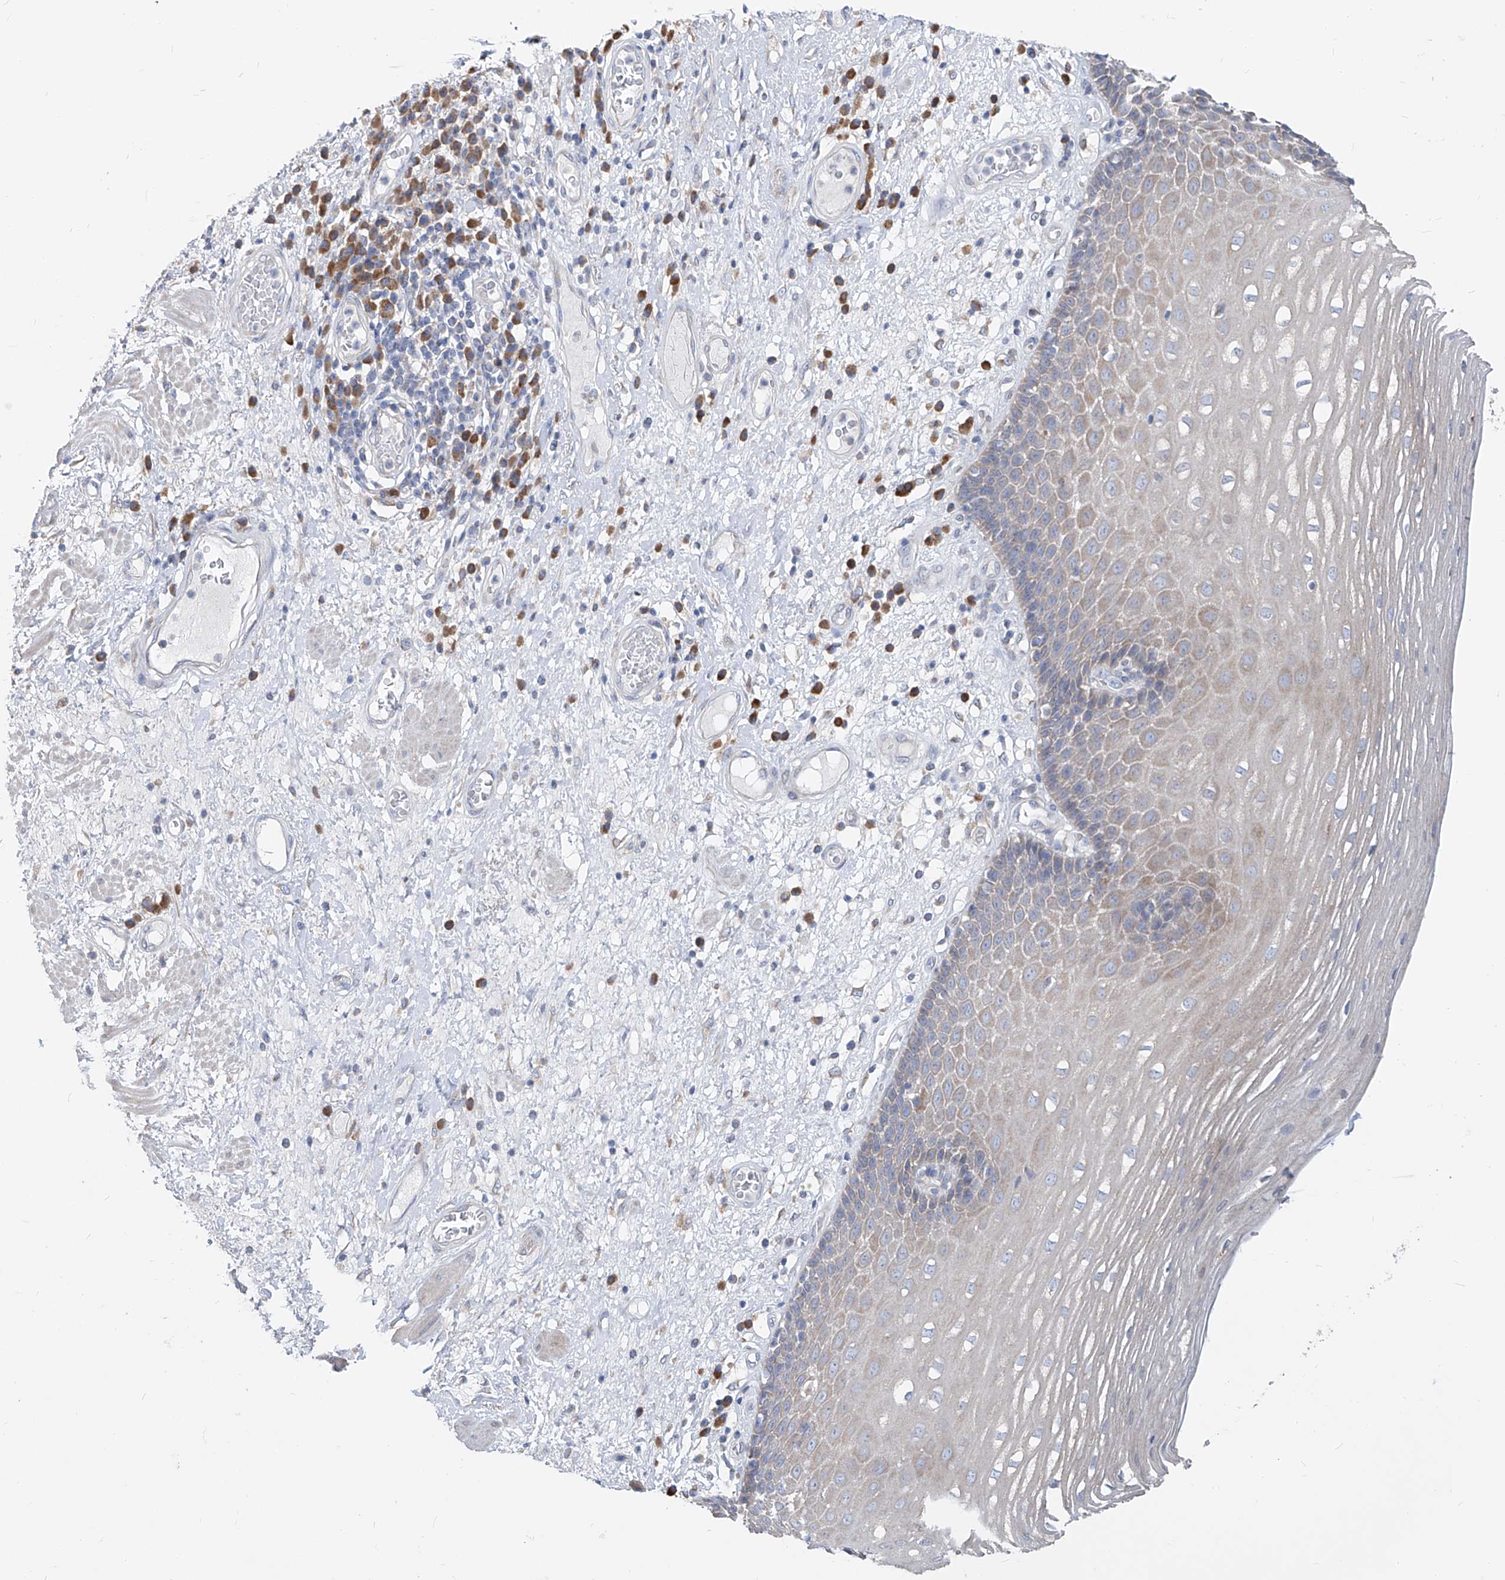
{"staining": {"intensity": "weak", "quantity": "25%-75%", "location": "cytoplasmic/membranous"}, "tissue": "esophagus", "cell_type": "Squamous epithelial cells", "image_type": "normal", "snomed": [{"axis": "morphology", "description": "Normal tissue, NOS"}, {"axis": "morphology", "description": "Adenocarcinoma, NOS"}, {"axis": "topography", "description": "Esophagus"}], "caption": "The image exhibits staining of unremarkable esophagus, revealing weak cytoplasmic/membranous protein staining (brown color) within squamous epithelial cells. (DAB IHC with brightfield microscopy, high magnification).", "gene": "UFL1", "patient": {"sex": "male", "age": 62}}